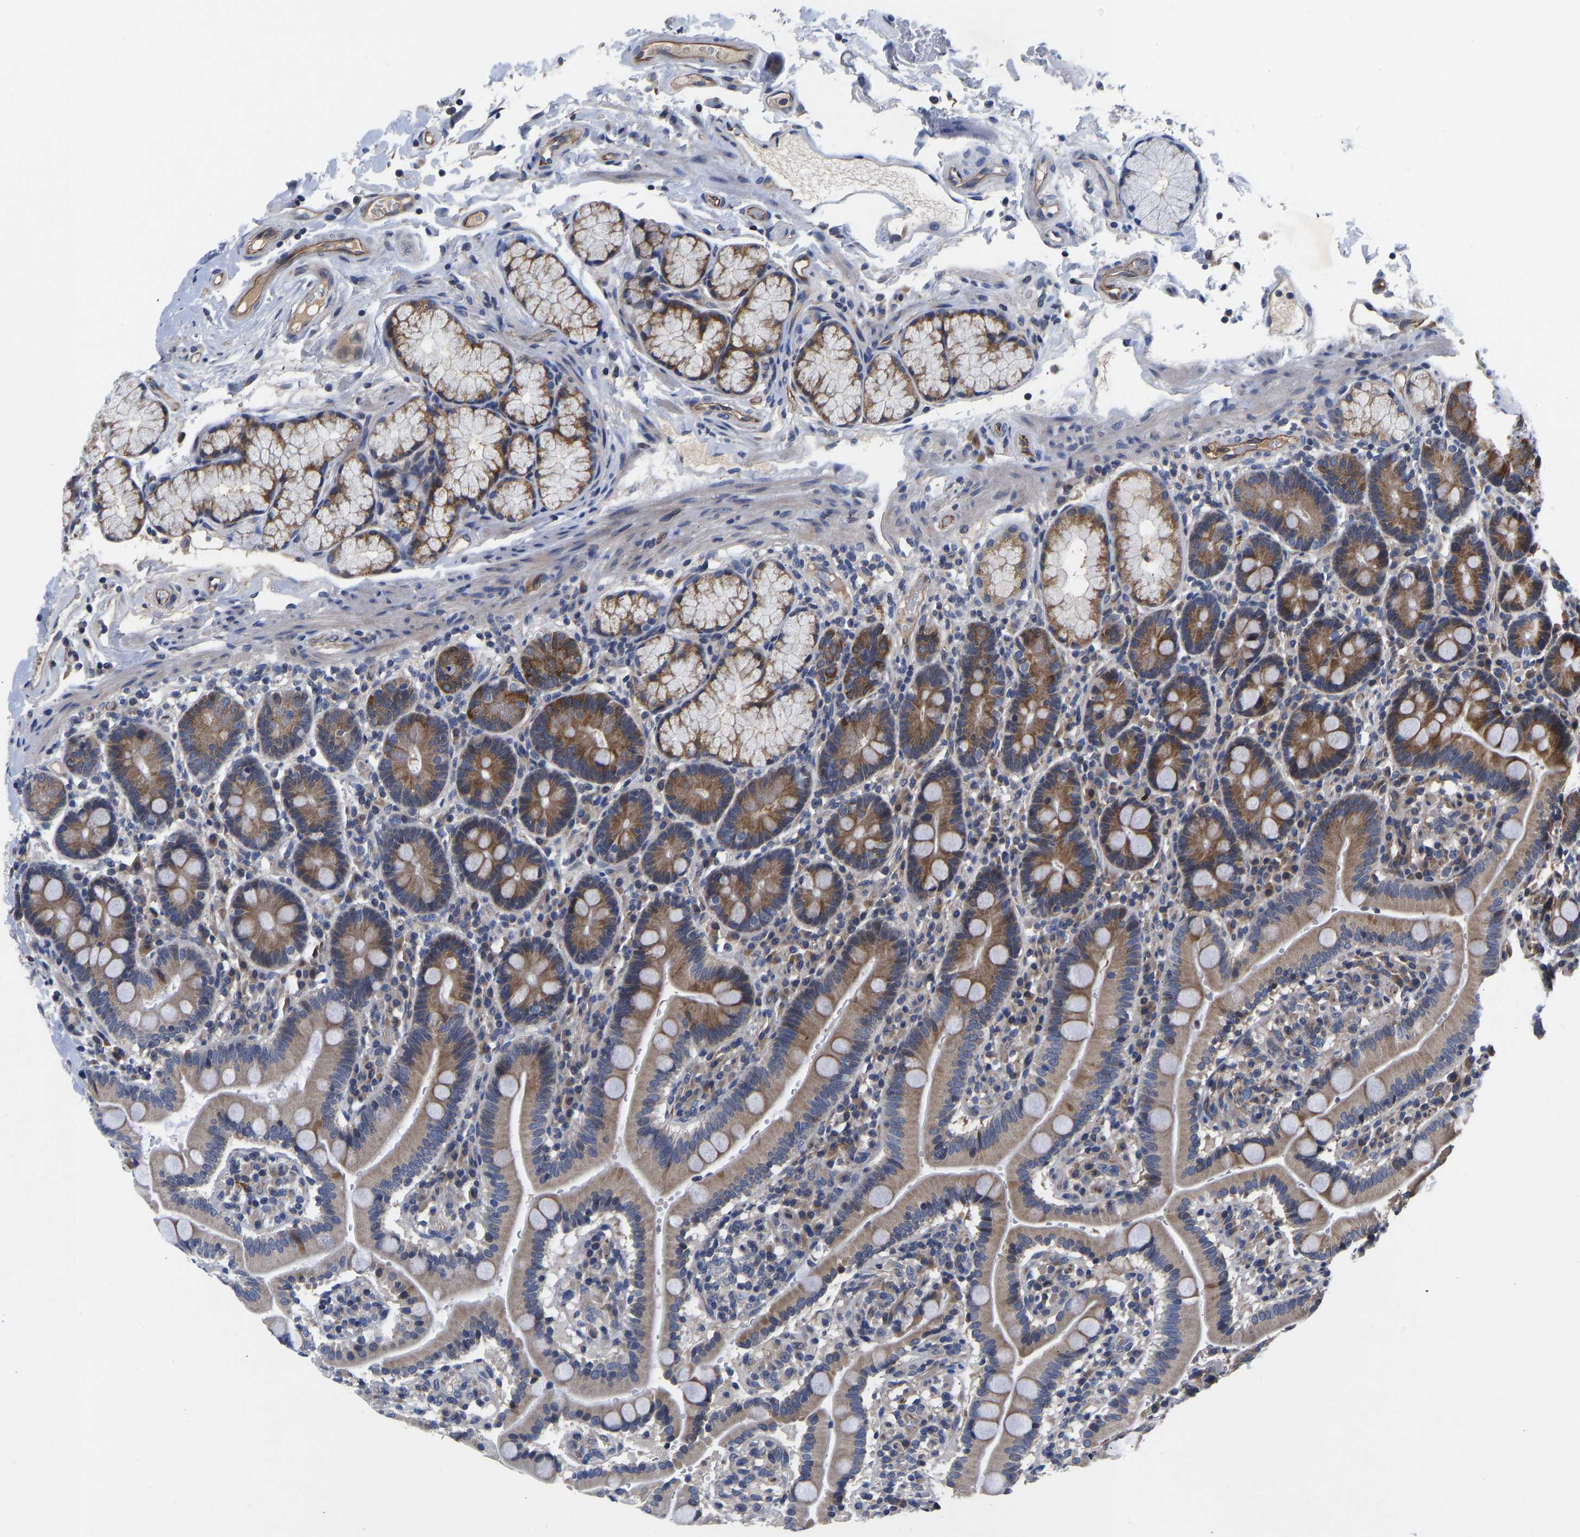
{"staining": {"intensity": "moderate", "quantity": ">75%", "location": "cytoplasmic/membranous"}, "tissue": "duodenum", "cell_type": "Glandular cells", "image_type": "normal", "snomed": [{"axis": "morphology", "description": "Normal tissue, NOS"}, {"axis": "topography", "description": "Small intestine, NOS"}], "caption": "A high-resolution photomicrograph shows IHC staining of normal duodenum, which demonstrates moderate cytoplasmic/membranous staining in approximately >75% of glandular cells.", "gene": "FRRS1", "patient": {"sex": "female", "age": 71}}